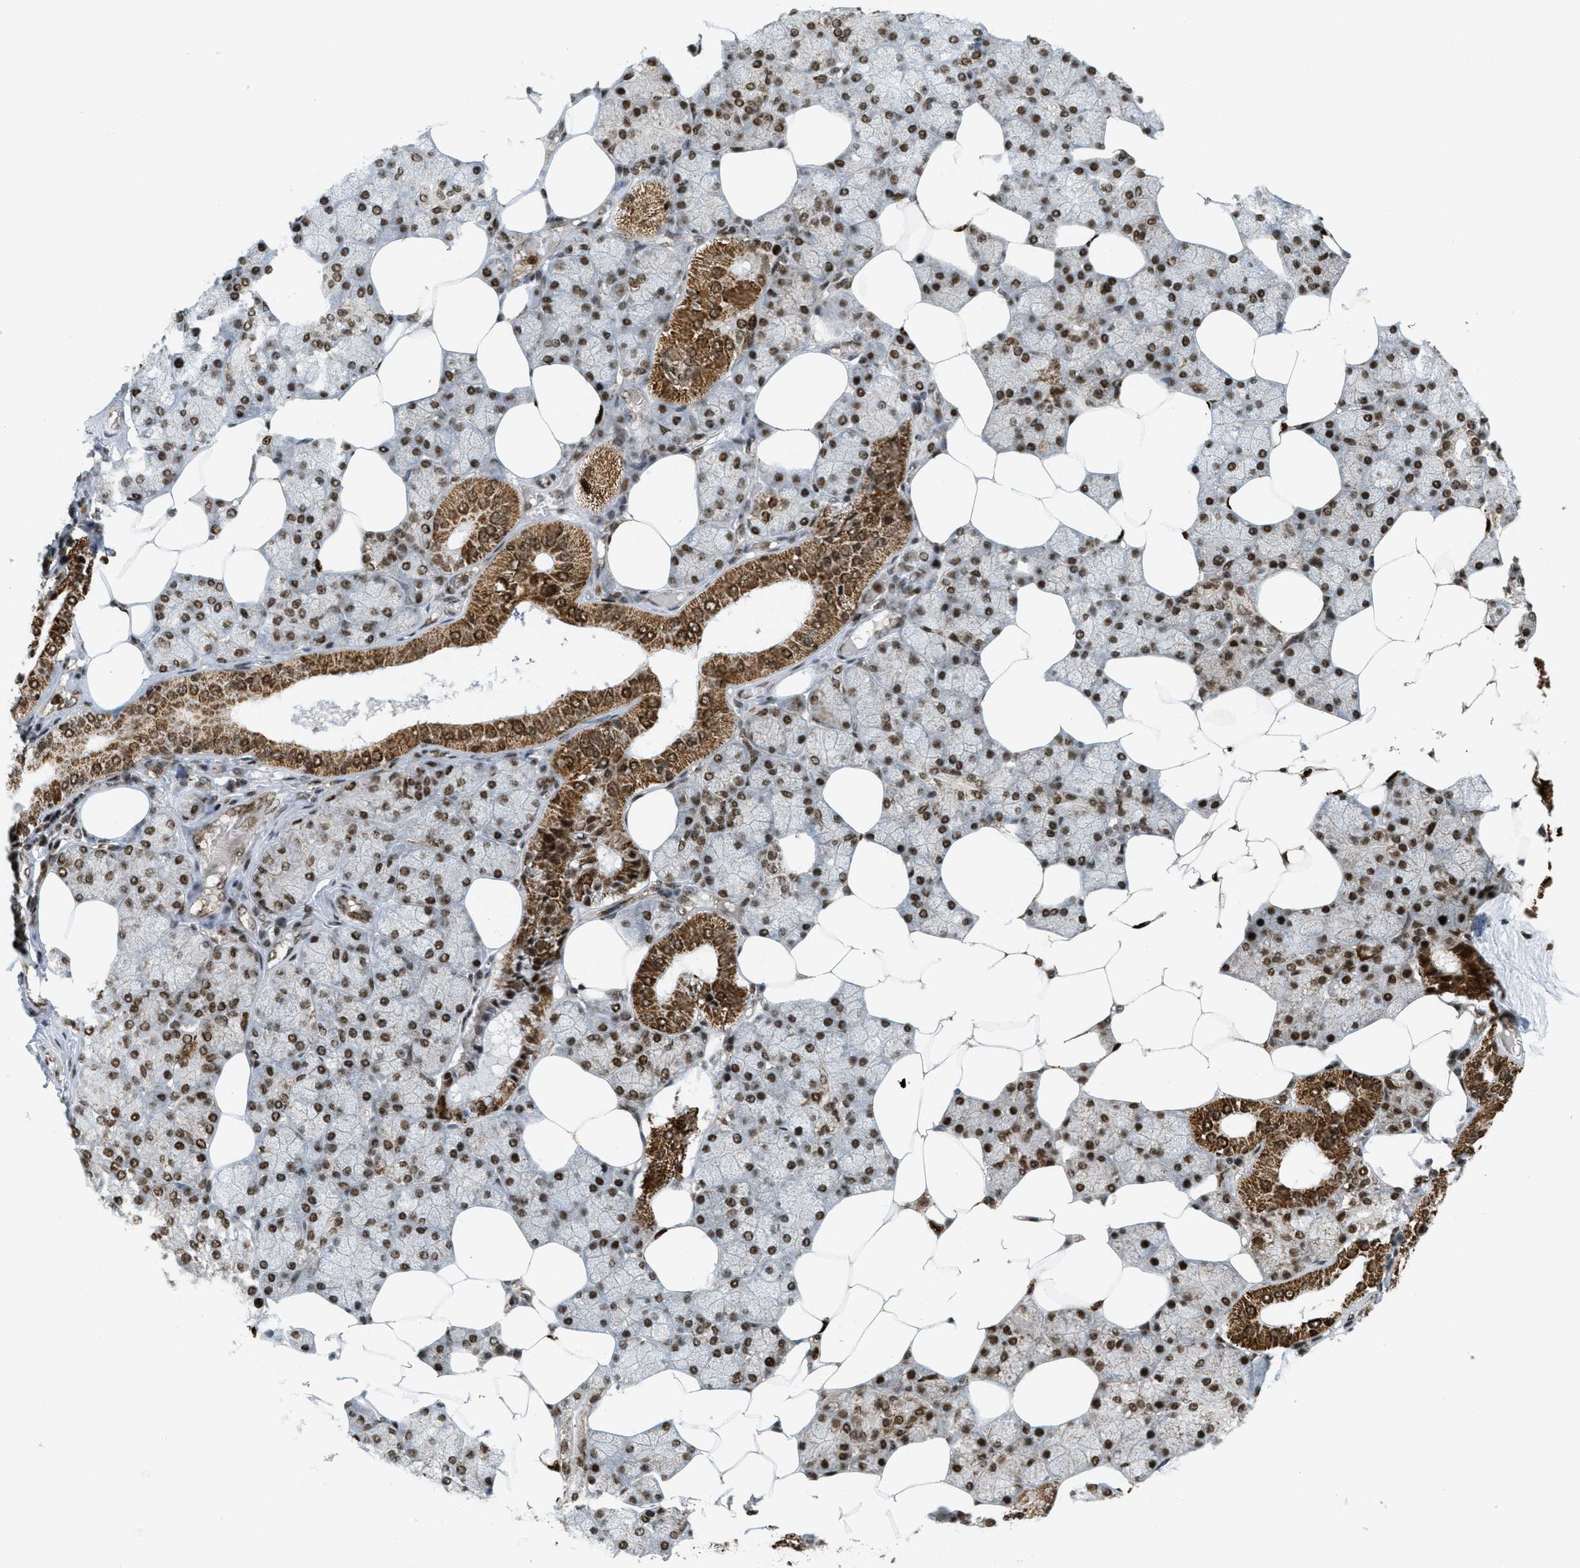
{"staining": {"intensity": "strong", "quantity": ">75%", "location": "cytoplasmic/membranous,nuclear"}, "tissue": "salivary gland", "cell_type": "Glandular cells", "image_type": "normal", "snomed": [{"axis": "morphology", "description": "Normal tissue, NOS"}, {"axis": "topography", "description": "Salivary gland"}], "caption": "Protein analysis of unremarkable salivary gland displays strong cytoplasmic/membranous,nuclear positivity in about >75% of glandular cells.", "gene": "TLK1", "patient": {"sex": "male", "age": 62}}